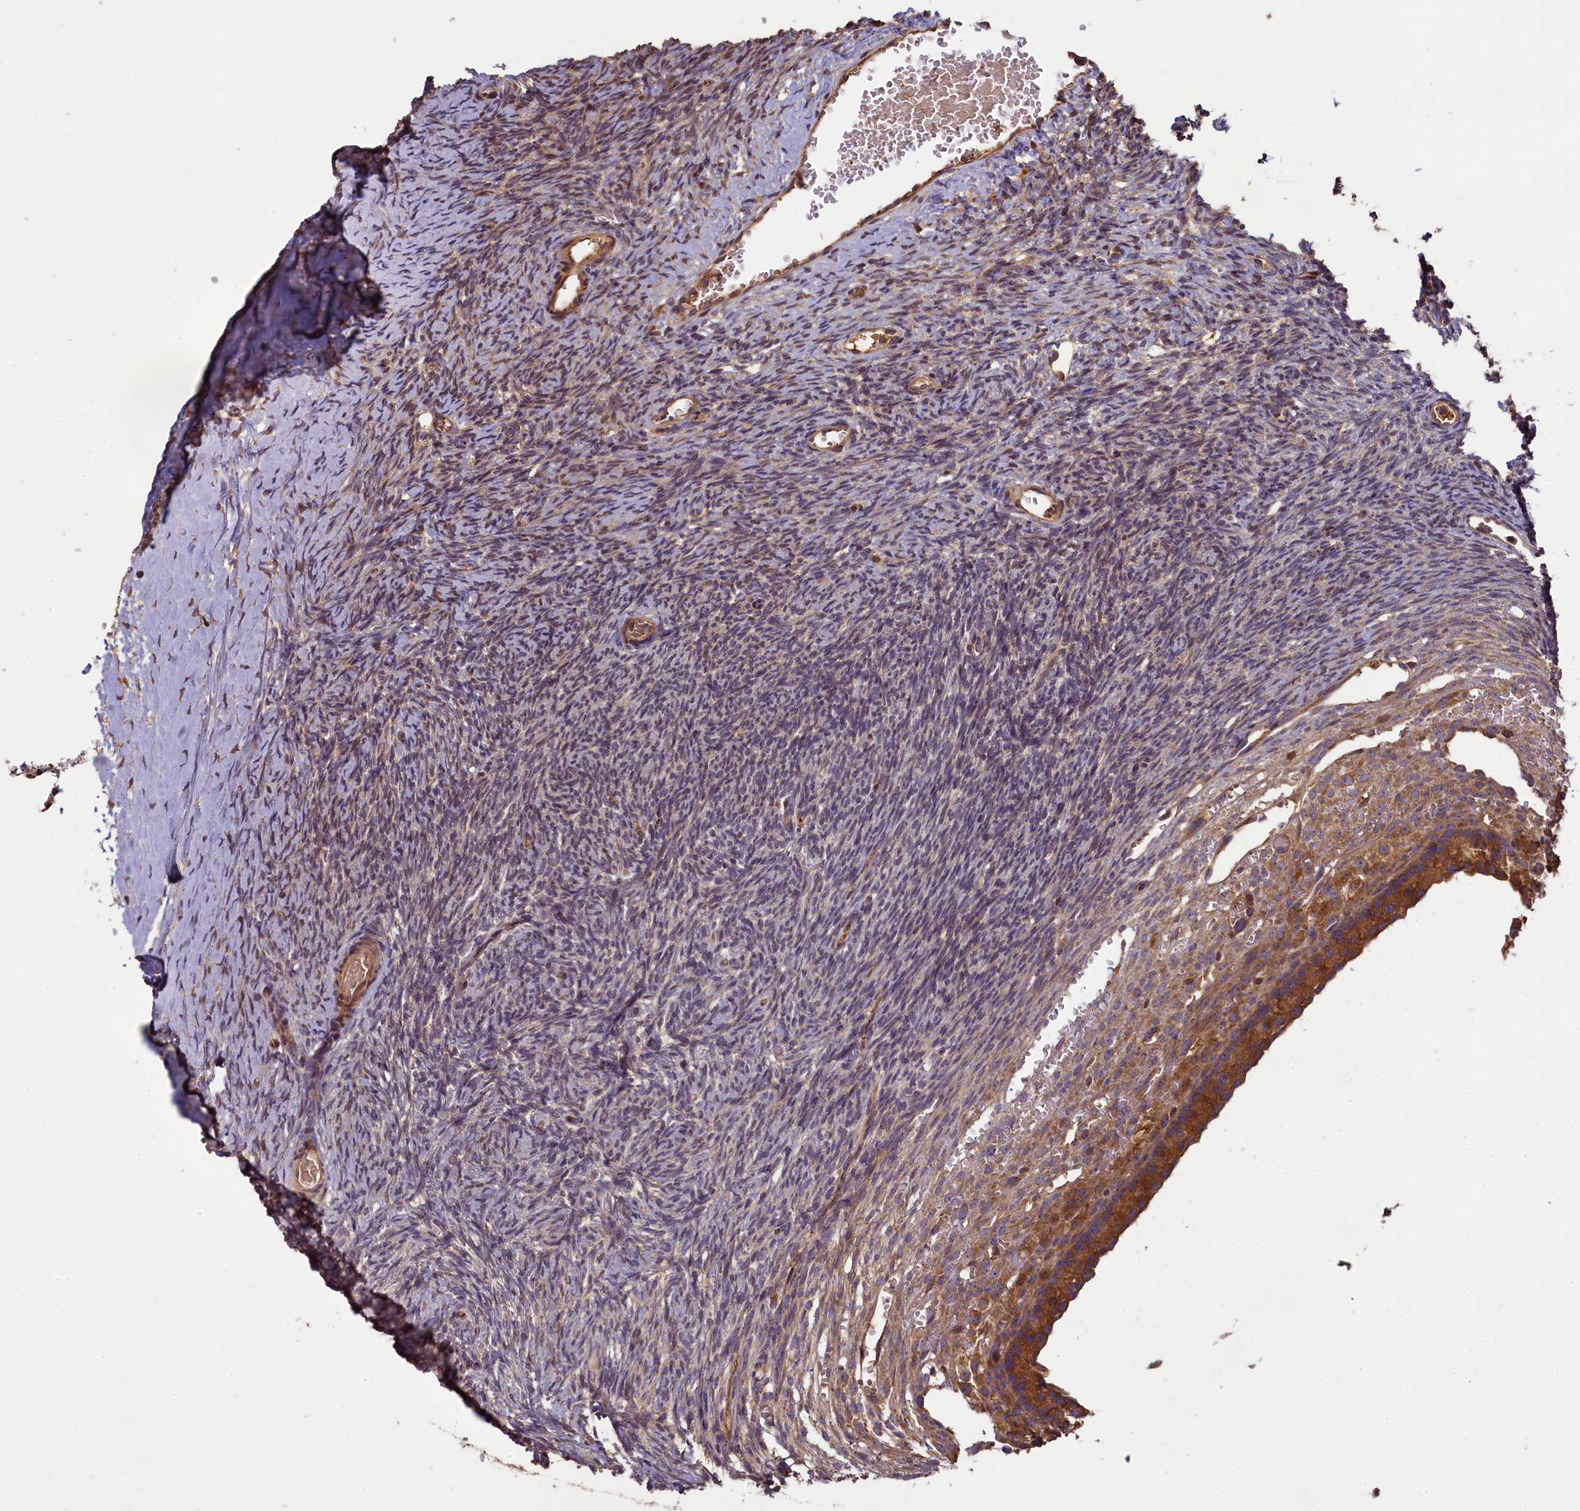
{"staining": {"intensity": "moderate", "quantity": "<25%", "location": "cytoplasmic/membranous"}, "tissue": "ovary", "cell_type": "Ovarian stroma cells", "image_type": "normal", "snomed": [{"axis": "morphology", "description": "Normal tissue, NOS"}, {"axis": "topography", "description": "Ovary"}], "caption": "Immunohistochemical staining of benign ovary reveals low levels of moderate cytoplasmic/membranous expression in approximately <25% of ovarian stroma cells. Using DAB (brown) and hematoxylin (blue) stains, captured at high magnification using brightfield microscopy.", "gene": "NUDT6", "patient": {"sex": "female", "age": 39}}